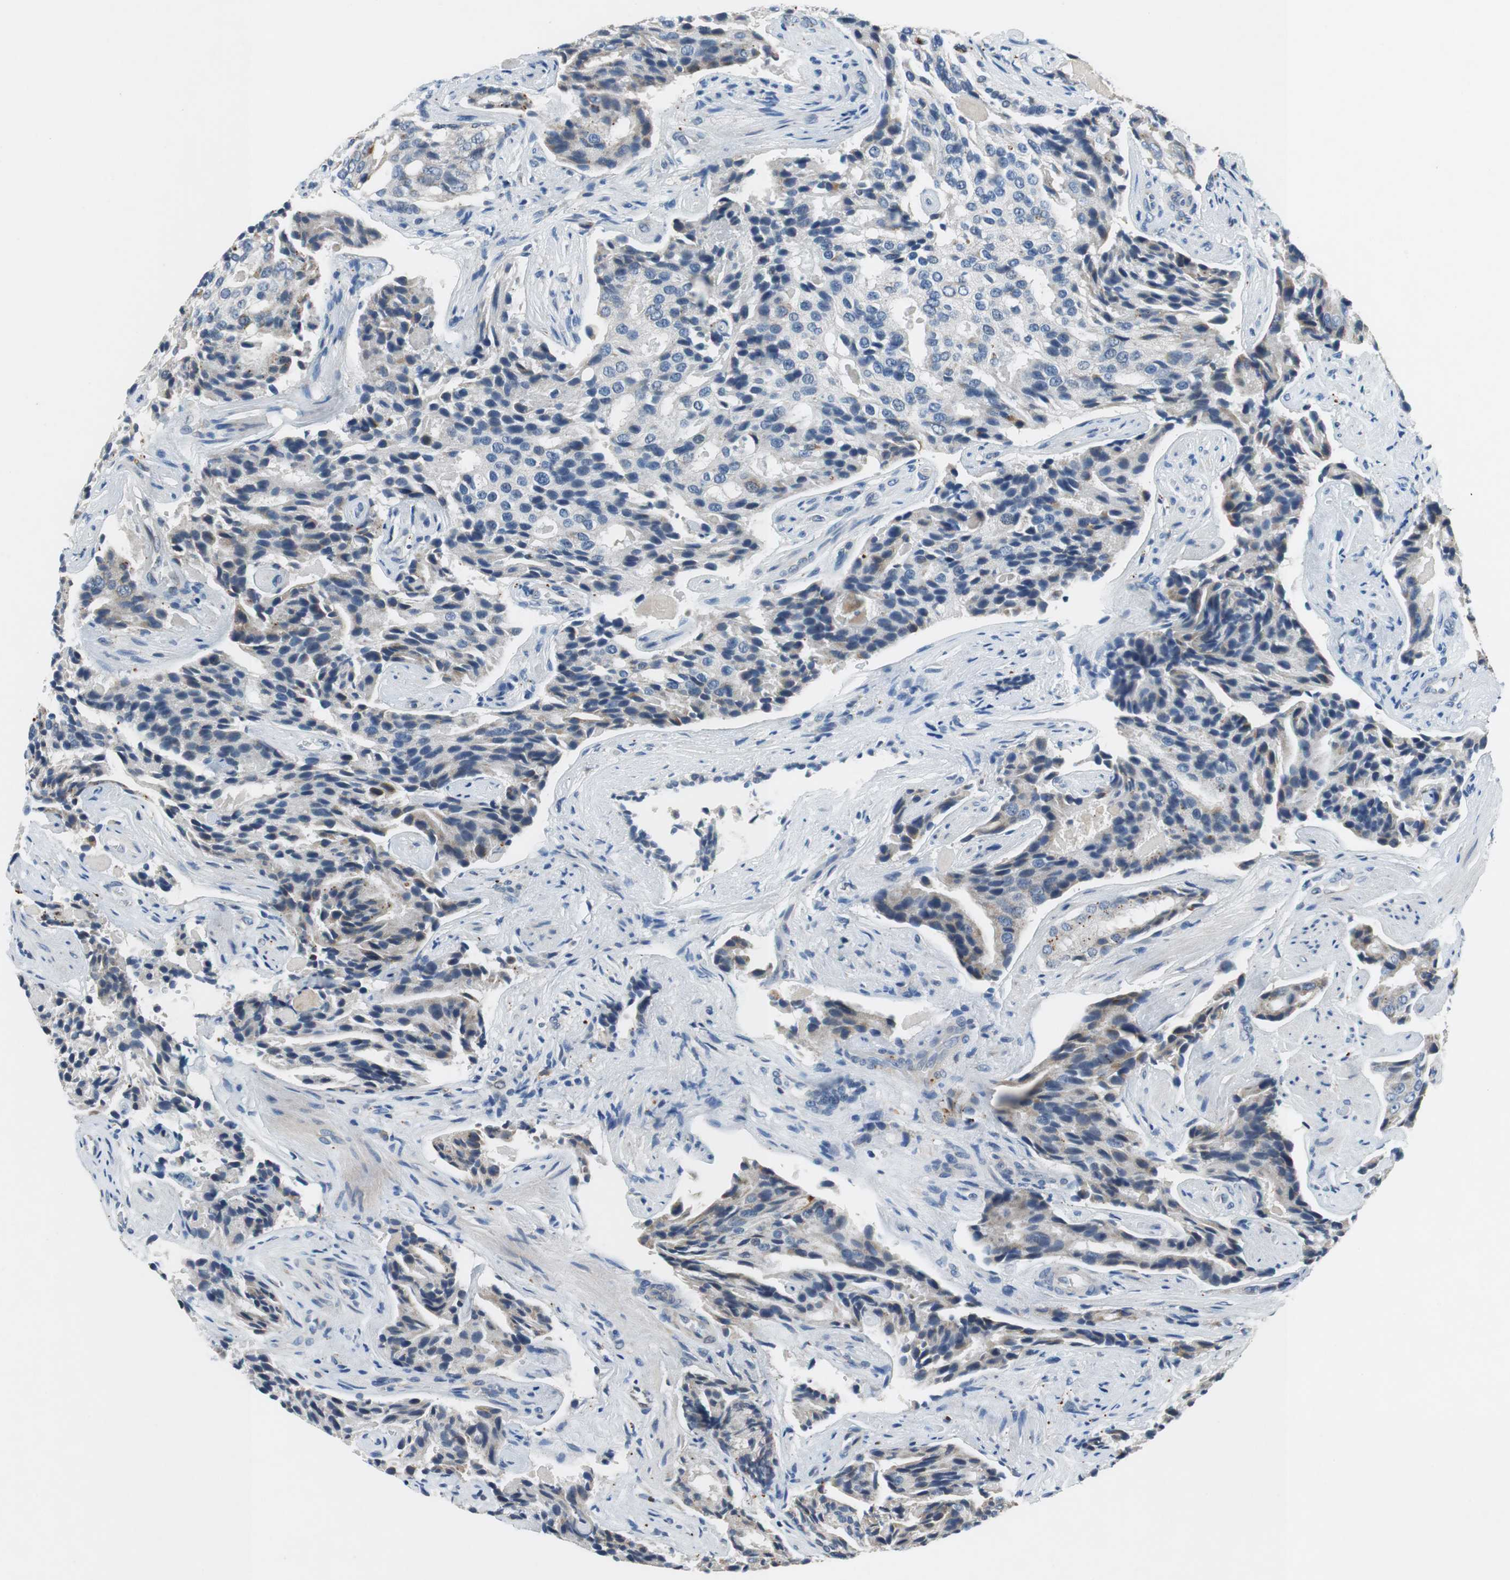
{"staining": {"intensity": "weak", "quantity": "<25%", "location": "cytoplasmic/membranous"}, "tissue": "prostate cancer", "cell_type": "Tumor cells", "image_type": "cancer", "snomed": [{"axis": "morphology", "description": "Adenocarcinoma, High grade"}, {"axis": "topography", "description": "Prostate"}], "caption": "Immunohistochemistry (IHC) of prostate cancer (high-grade adenocarcinoma) demonstrates no expression in tumor cells.", "gene": "NLGN1", "patient": {"sex": "male", "age": 58}}